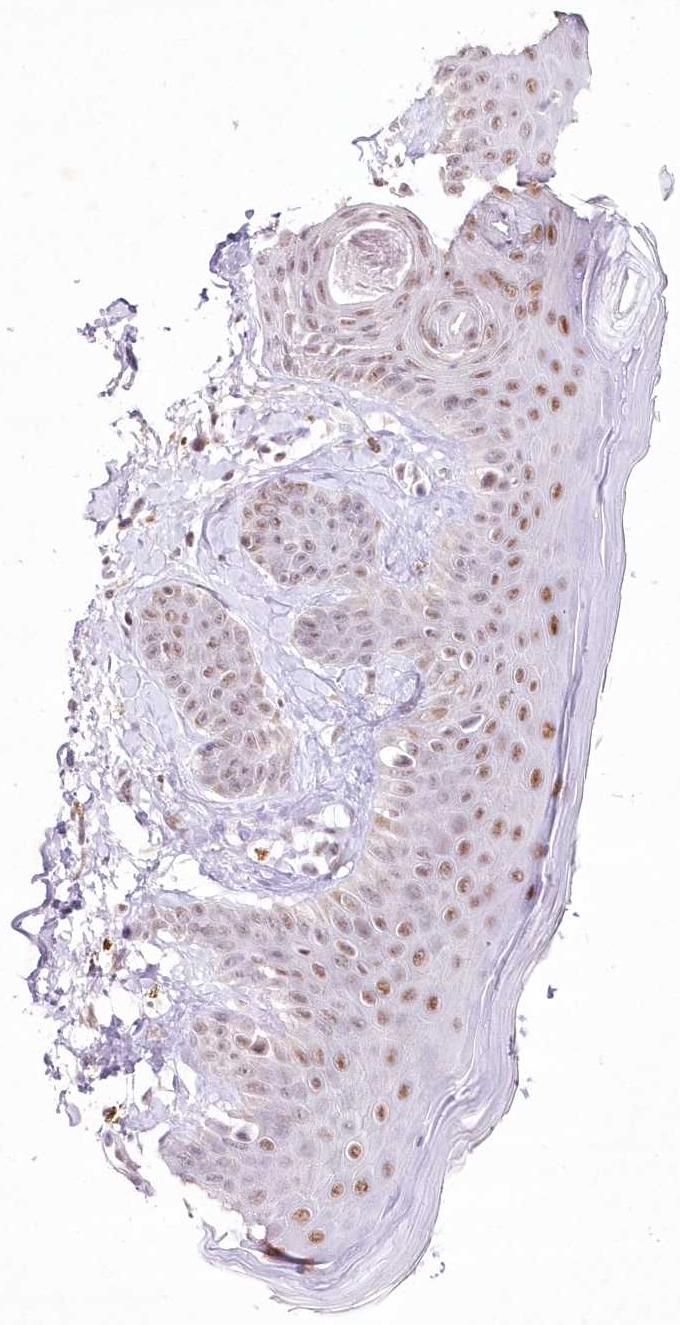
{"staining": {"intensity": "negative", "quantity": "none", "location": "none"}, "tissue": "skin", "cell_type": "Fibroblasts", "image_type": "normal", "snomed": [{"axis": "morphology", "description": "Normal tissue, NOS"}, {"axis": "topography", "description": "Skin"}], "caption": "Immunohistochemical staining of benign skin demonstrates no significant expression in fibroblasts. (DAB (3,3'-diaminobenzidine) IHC visualized using brightfield microscopy, high magnification).", "gene": "ENSG00000275740", "patient": {"sex": "male", "age": 52}}